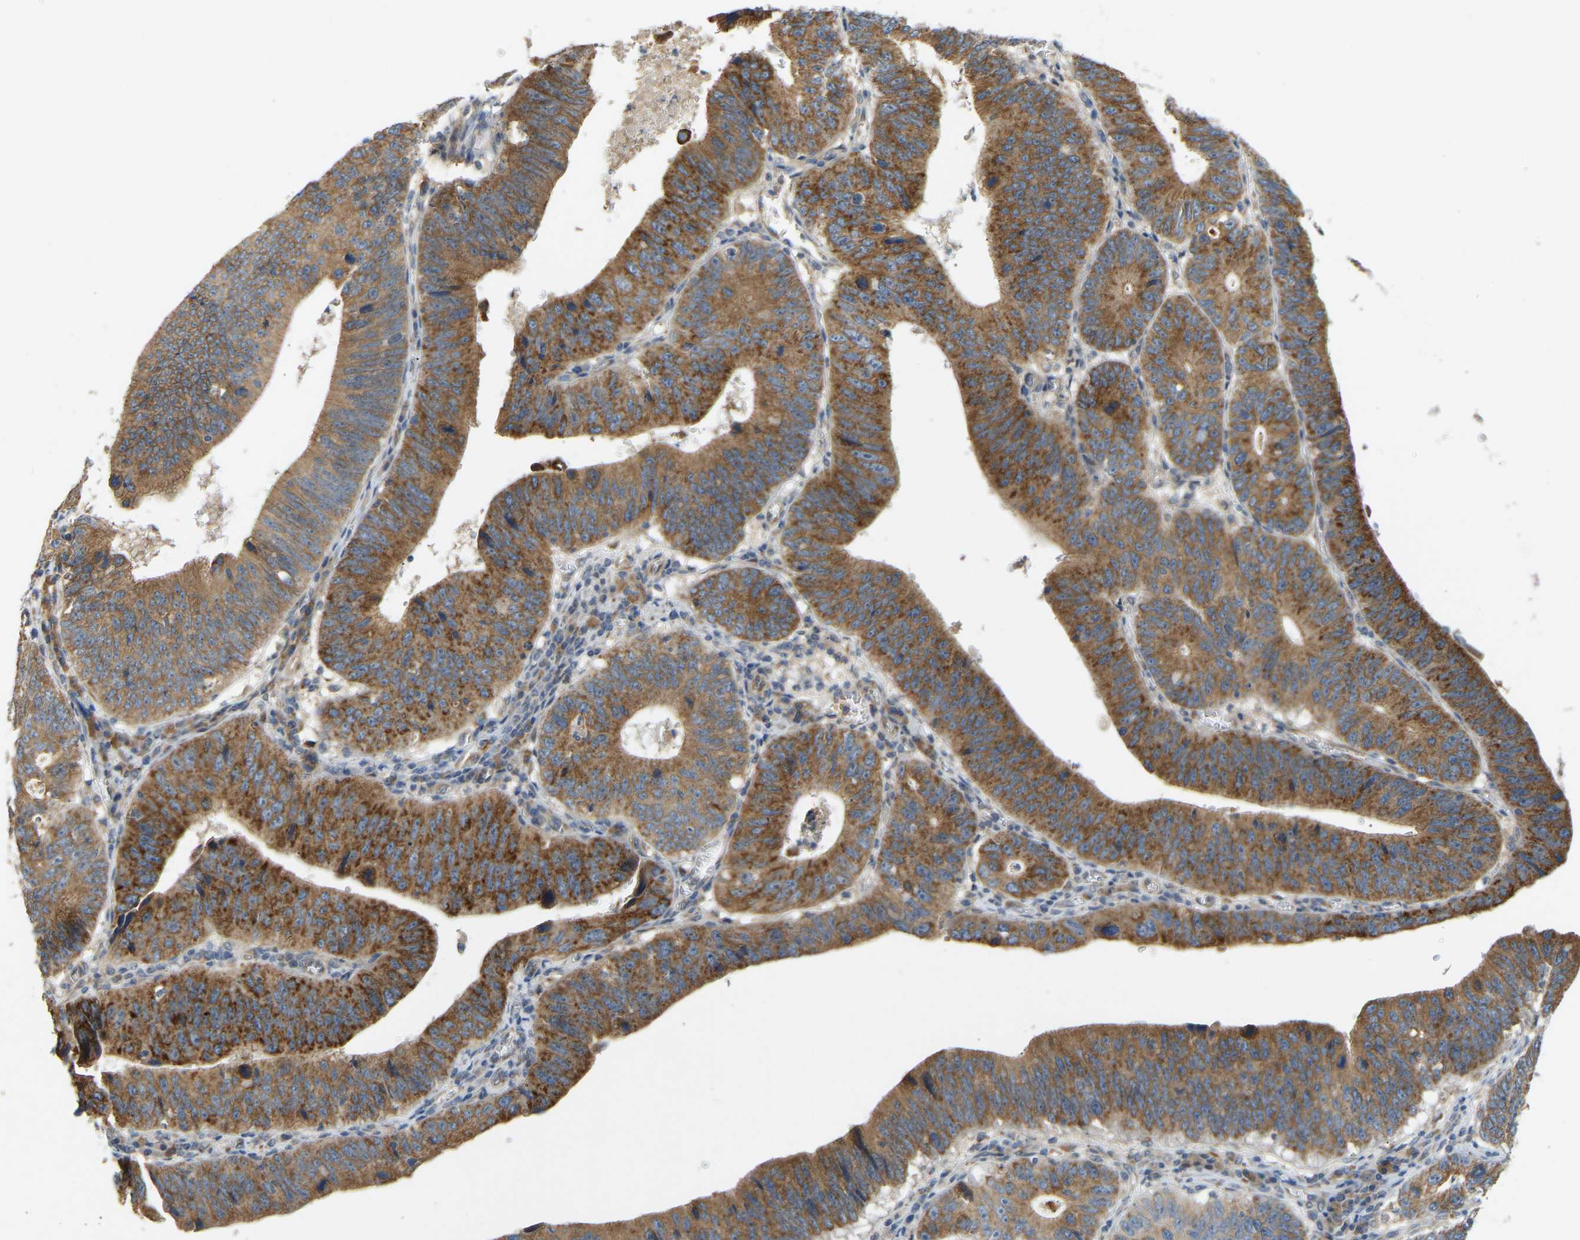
{"staining": {"intensity": "moderate", "quantity": ">75%", "location": "cytoplasmic/membranous"}, "tissue": "stomach cancer", "cell_type": "Tumor cells", "image_type": "cancer", "snomed": [{"axis": "morphology", "description": "Adenocarcinoma, NOS"}, {"axis": "topography", "description": "Stomach"}], "caption": "This histopathology image shows IHC staining of stomach cancer (adenocarcinoma), with medium moderate cytoplasmic/membranous expression in about >75% of tumor cells.", "gene": "PTCD1", "patient": {"sex": "male", "age": 59}}